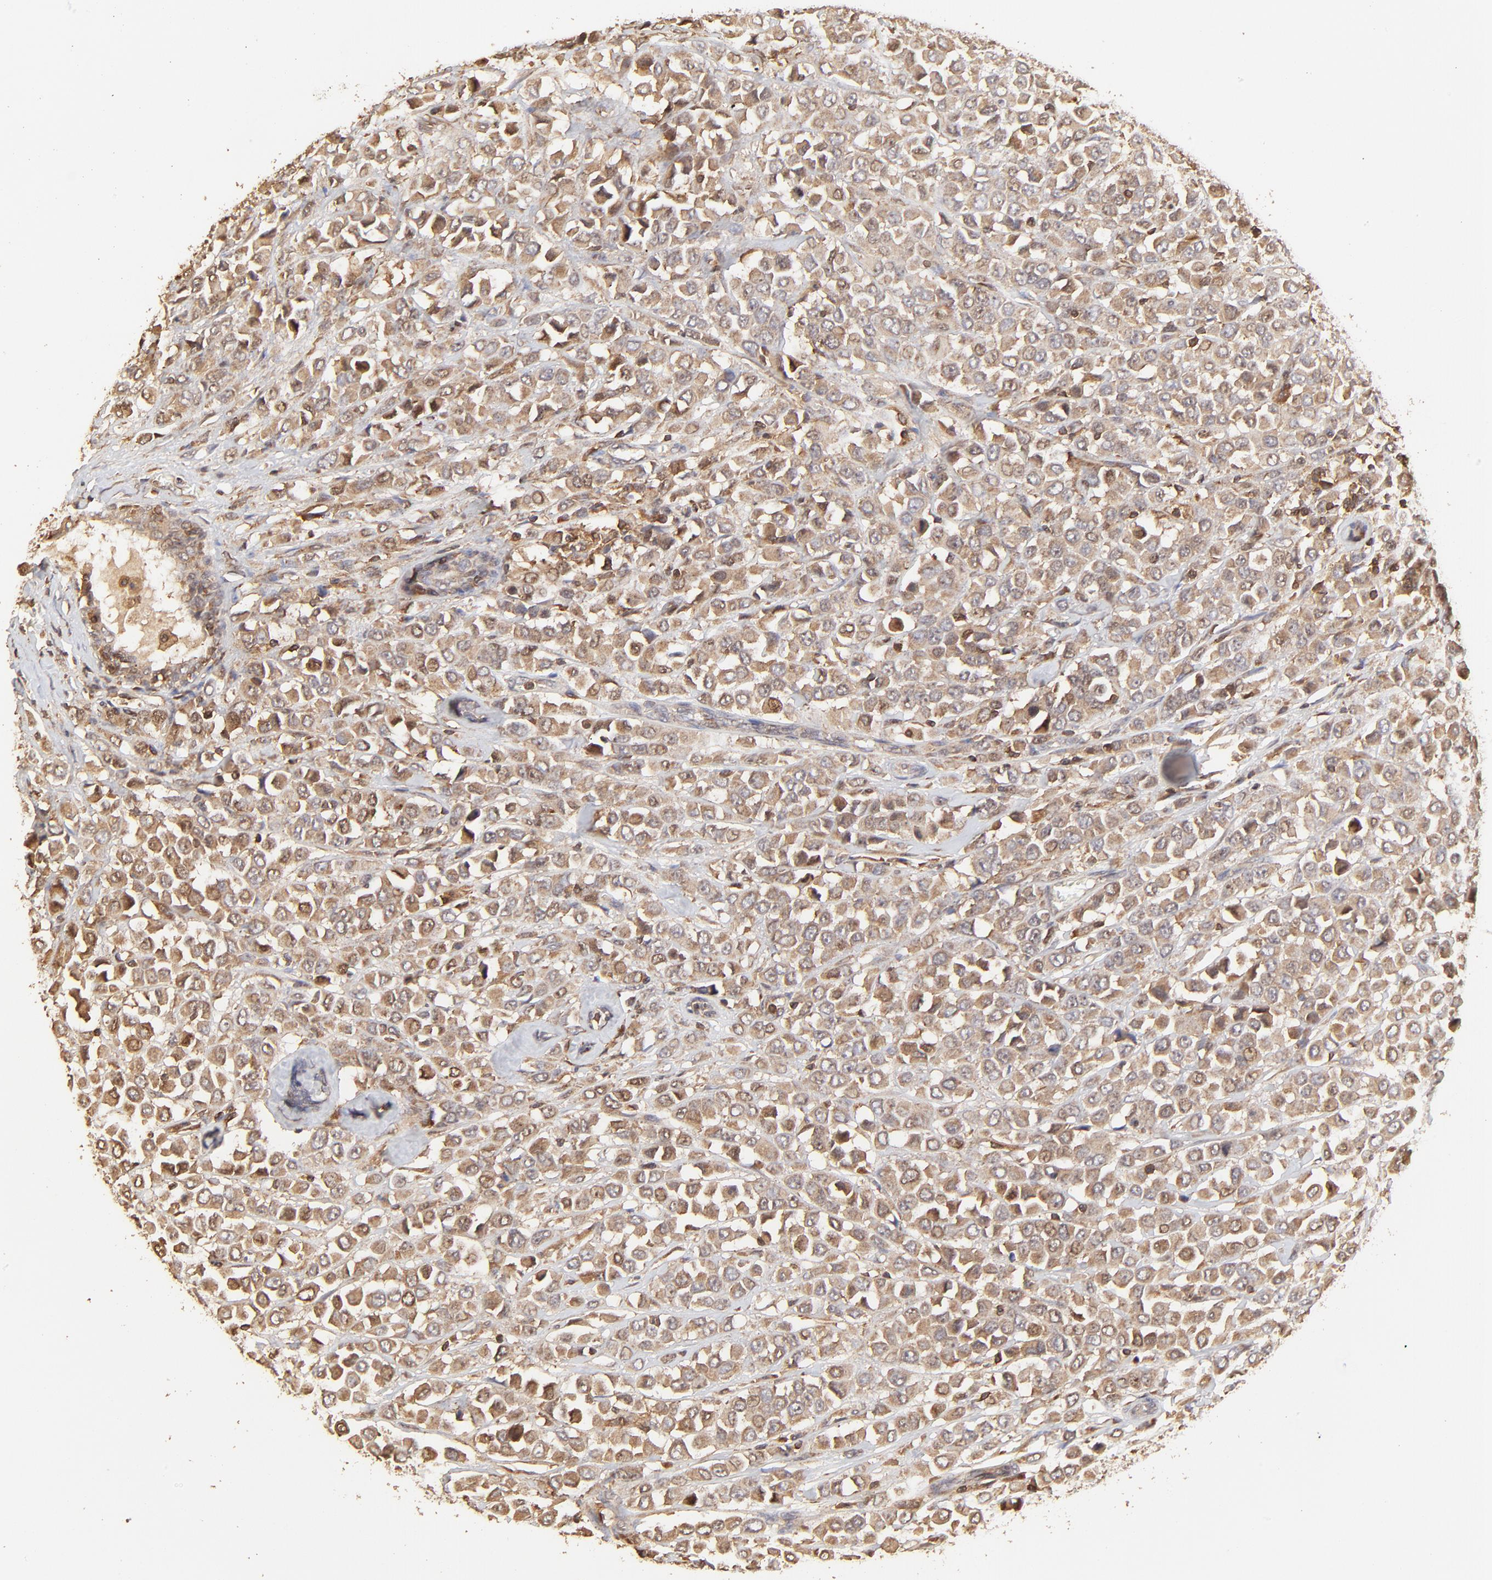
{"staining": {"intensity": "moderate", "quantity": ">75%", "location": "cytoplasmic/membranous"}, "tissue": "breast cancer", "cell_type": "Tumor cells", "image_type": "cancer", "snomed": [{"axis": "morphology", "description": "Duct carcinoma"}, {"axis": "topography", "description": "Breast"}], "caption": "Breast infiltrating ductal carcinoma stained with DAB (3,3'-diaminobenzidine) immunohistochemistry shows medium levels of moderate cytoplasmic/membranous positivity in about >75% of tumor cells.", "gene": "STON2", "patient": {"sex": "female", "age": 61}}